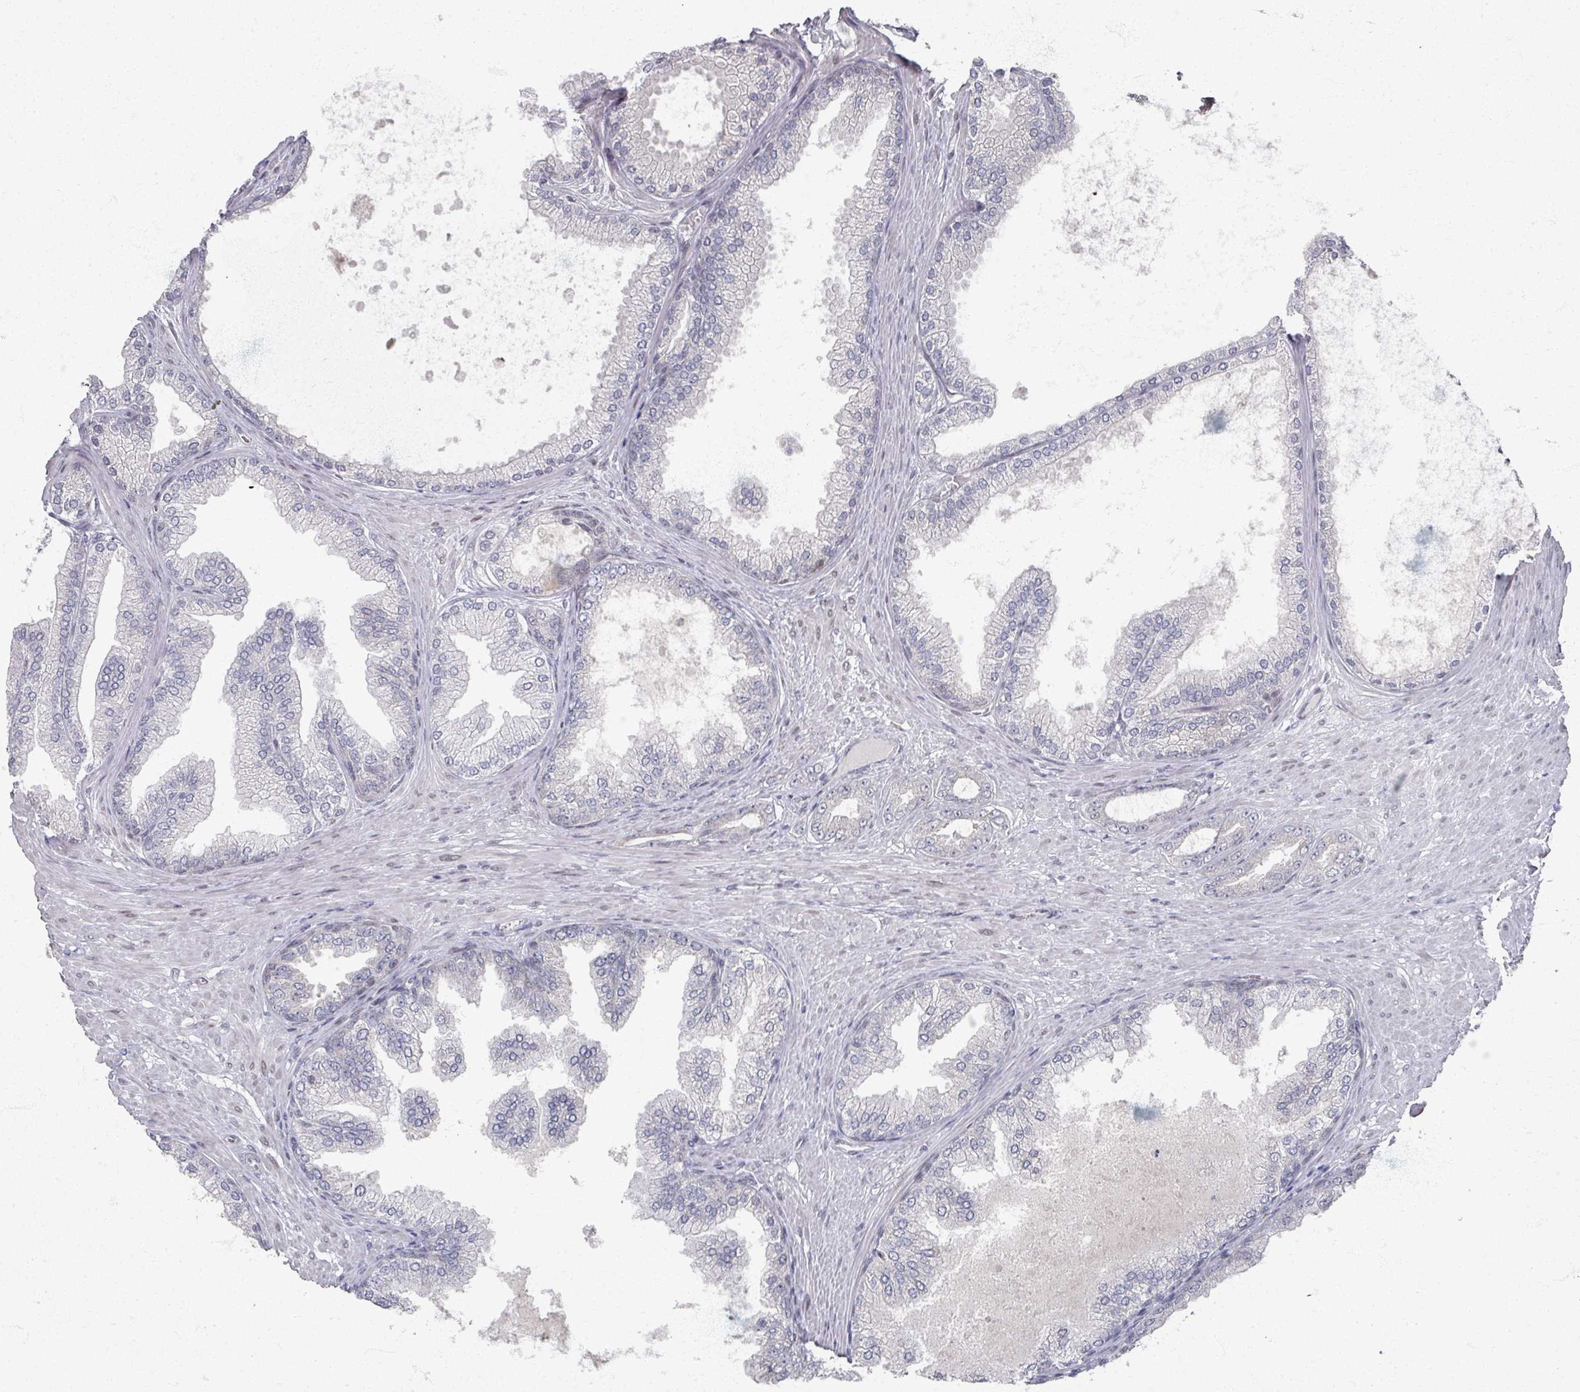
{"staining": {"intensity": "negative", "quantity": "none", "location": "none"}, "tissue": "prostate cancer", "cell_type": "Tumor cells", "image_type": "cancer", "snomed": [{"axis": "morphology", "description": "Adenocarcinoma, Low grade"}, {"axis": "topography", "description": "Prostate"}], "caption": "IHC micrograph of neoplastic tissue: human low-grade adenocarcinoma (prostate) stained with DAB (3,3'-diaminobenzidine) reveals no significant protein staining in tumor cells.", "gene": "PSKH1", "patient": {"sex": "male", "age": 63}}